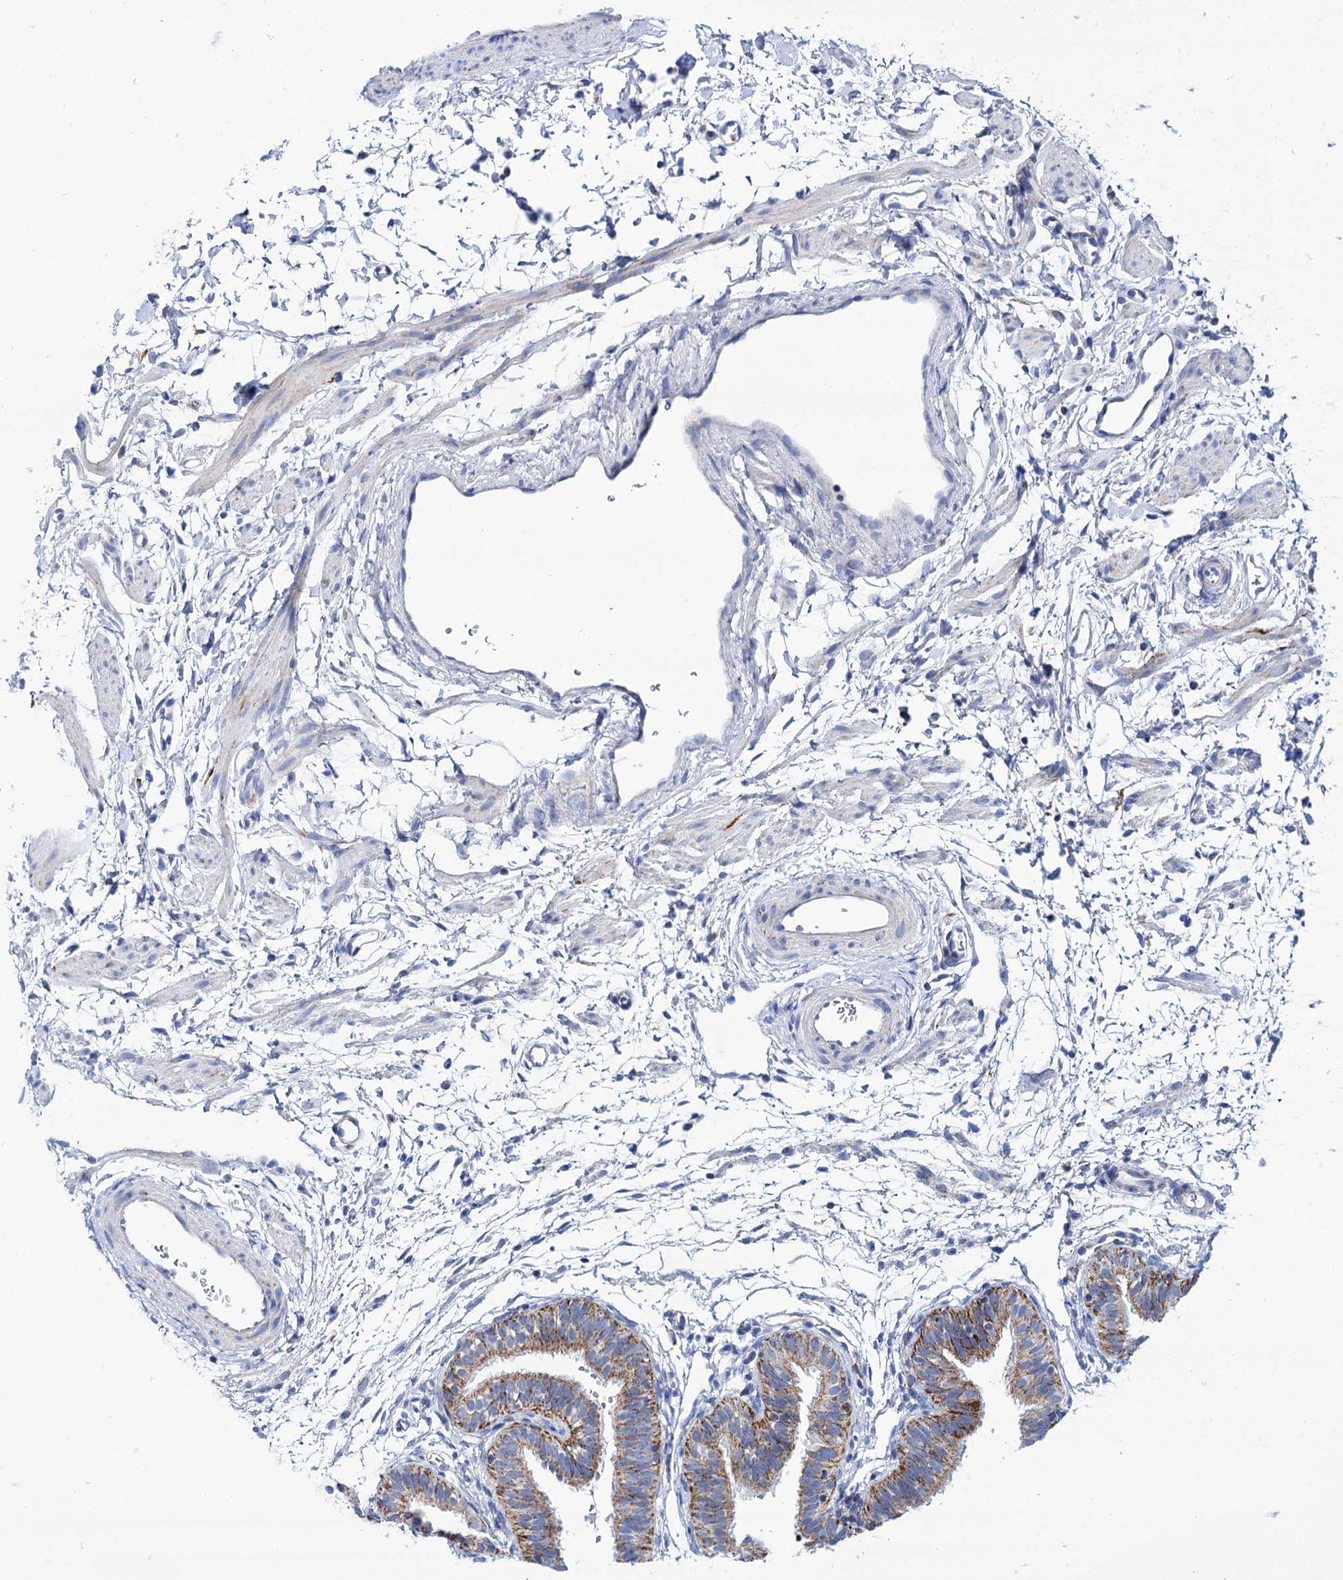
{"staining": {"intensity": "strong", "quantity": "25%-75%", "location": "cytoplasmic/membranous"}, "tissue": "fallopian tube", "cell_type": "Glandular cells", "image_type": "normal", "snomed": [{"axis": "morphology", "description": "Normal tissue, NOS"}, {"axis": "topography", "description": "Fallopian tube"}], "caption": "Immunohistochemical staining of benign human fallopian tube exhibits high levels of strong cytoplasmic/membranous staining in about 25%-75% of glandular cells.", "gene": "UBASH3B", "patient": {"sex": "female", "age": 35}}